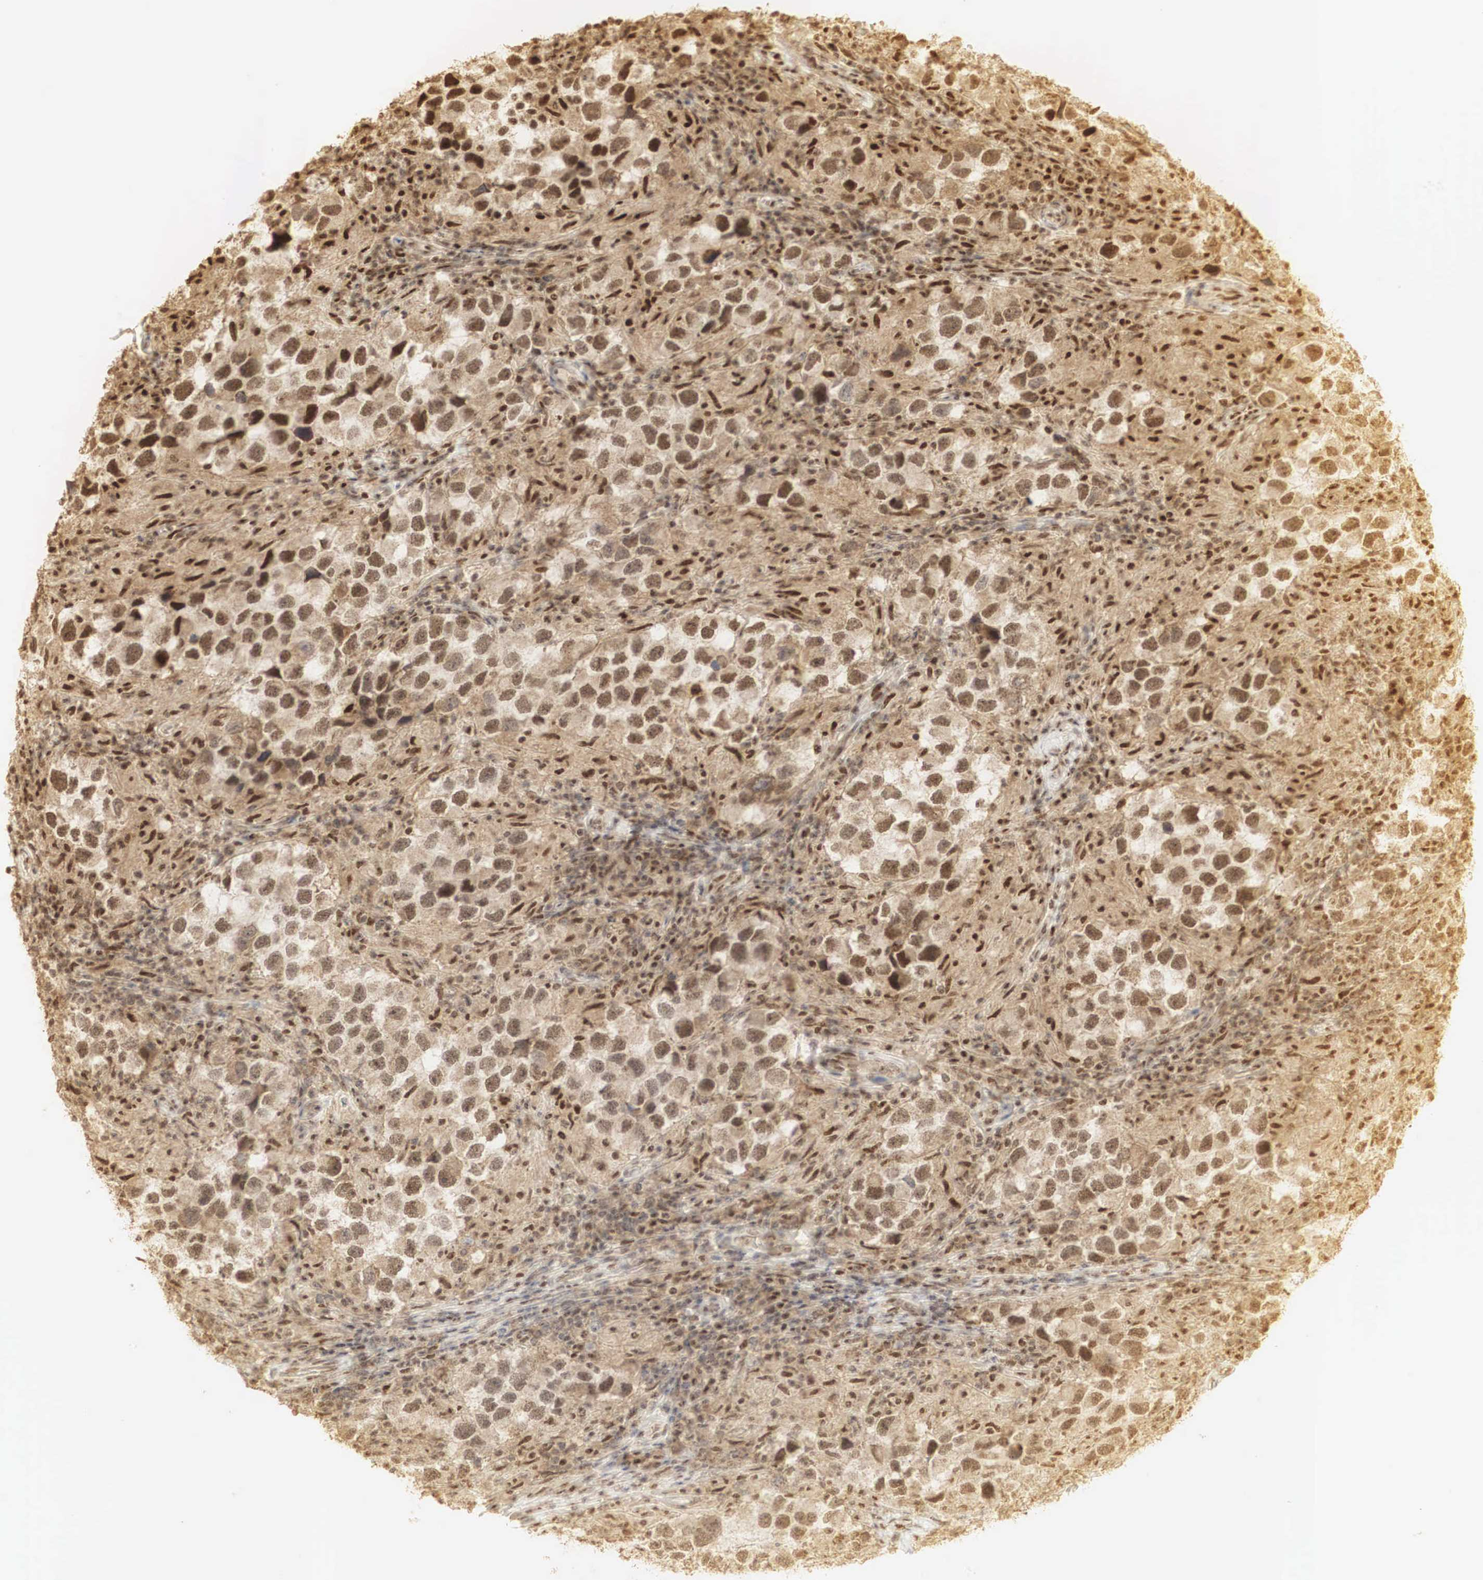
{"staining": {"intensity": "strong", "quantity": ">75%", "location": "cytoplasmic/membranous,nuclear"}, "tissue": "testis cancer", "cell_type": "Tumor cells", "image_type": "cancer", "snomed": [{"axis": "morphology", "description": "Carcinoma, Embryonal, NOS"}, {"axis": "topography", "description": "Testis"}], "caption": "Immunohistochemistry (IHC) (DAB (3,3'-diaminobenzidine)) staining of testis cancer (embryonal carcinoma) reveals strong cytoplasmic/membranous and nuclear protein staining in about >75% of tumor cells. The staining was performed using DAB, with brown indicating positive protein expression. Nuclei are stained blue with hematoxylin.", "gene": "RNF113A", "patient": {"sex": "male", "age": 21}}